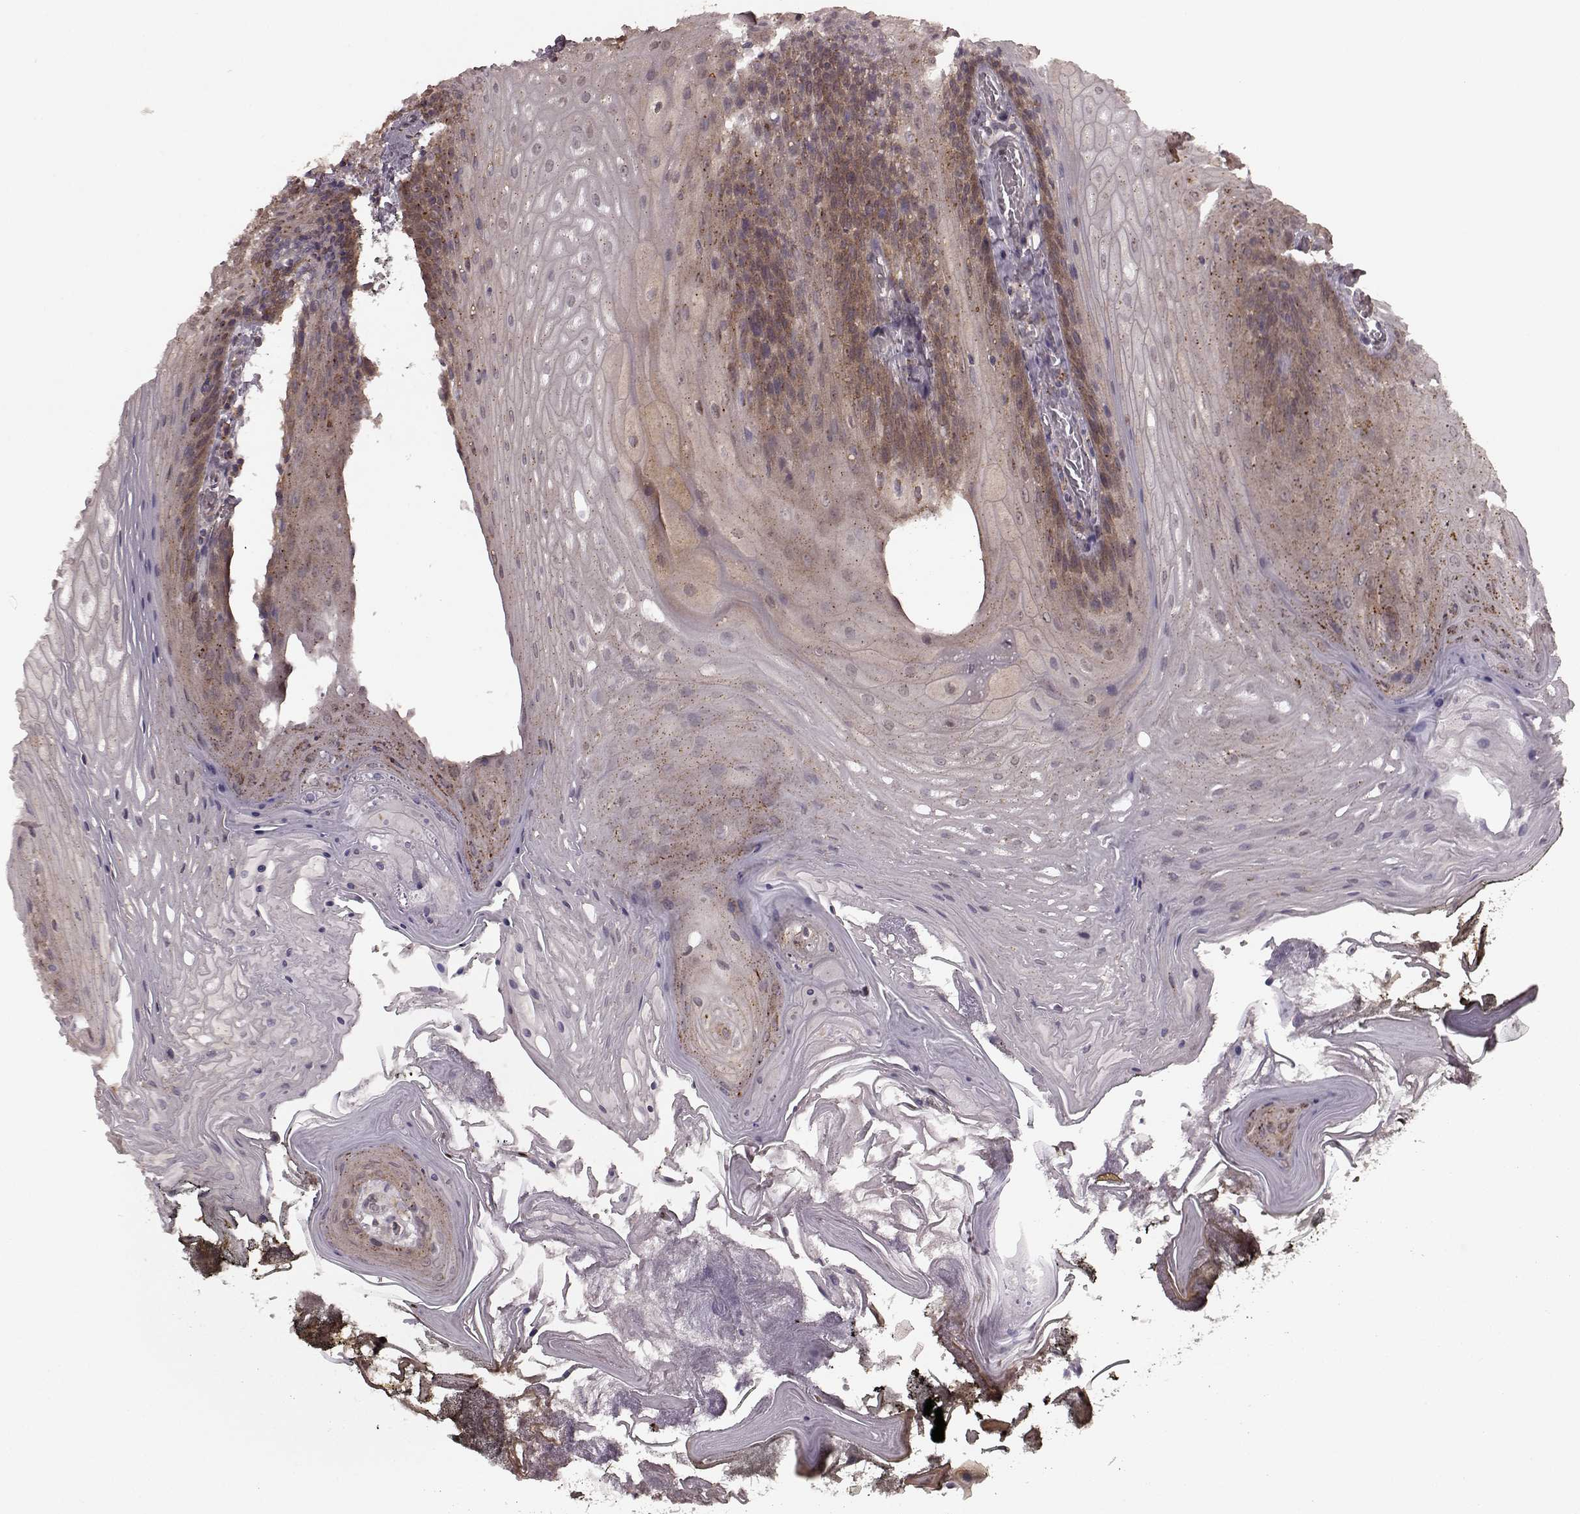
{"staining": {"intensity": "weak", "quantity": "25%-75%", "location": "cytoplasmic/membranous,nuclear"}, "tissue": "oral mucosa", "cell_type": "Squamous epithelial cells", "image_type": "normal", "snomed": [{"axis": "morphology", "description": "Normal tissue, NOS"}, {"axis": "topography", "description": "Oral tissue"}], "caption": "IHC staining of unremarkable oral mucosa, which shows low levels of weak cytoplasmic/membranous,nuclear staining in about 25%-75% of squamous epithelial cells indicating weak cytoplasmic/membranous,nuclear protein expression. The staining was performed using DAB (brown) for protein detection and nuclei were counterstained in hematoxylin (blue).", "gene": "GSS", "patient": {"sex": "male", "age": 9}}